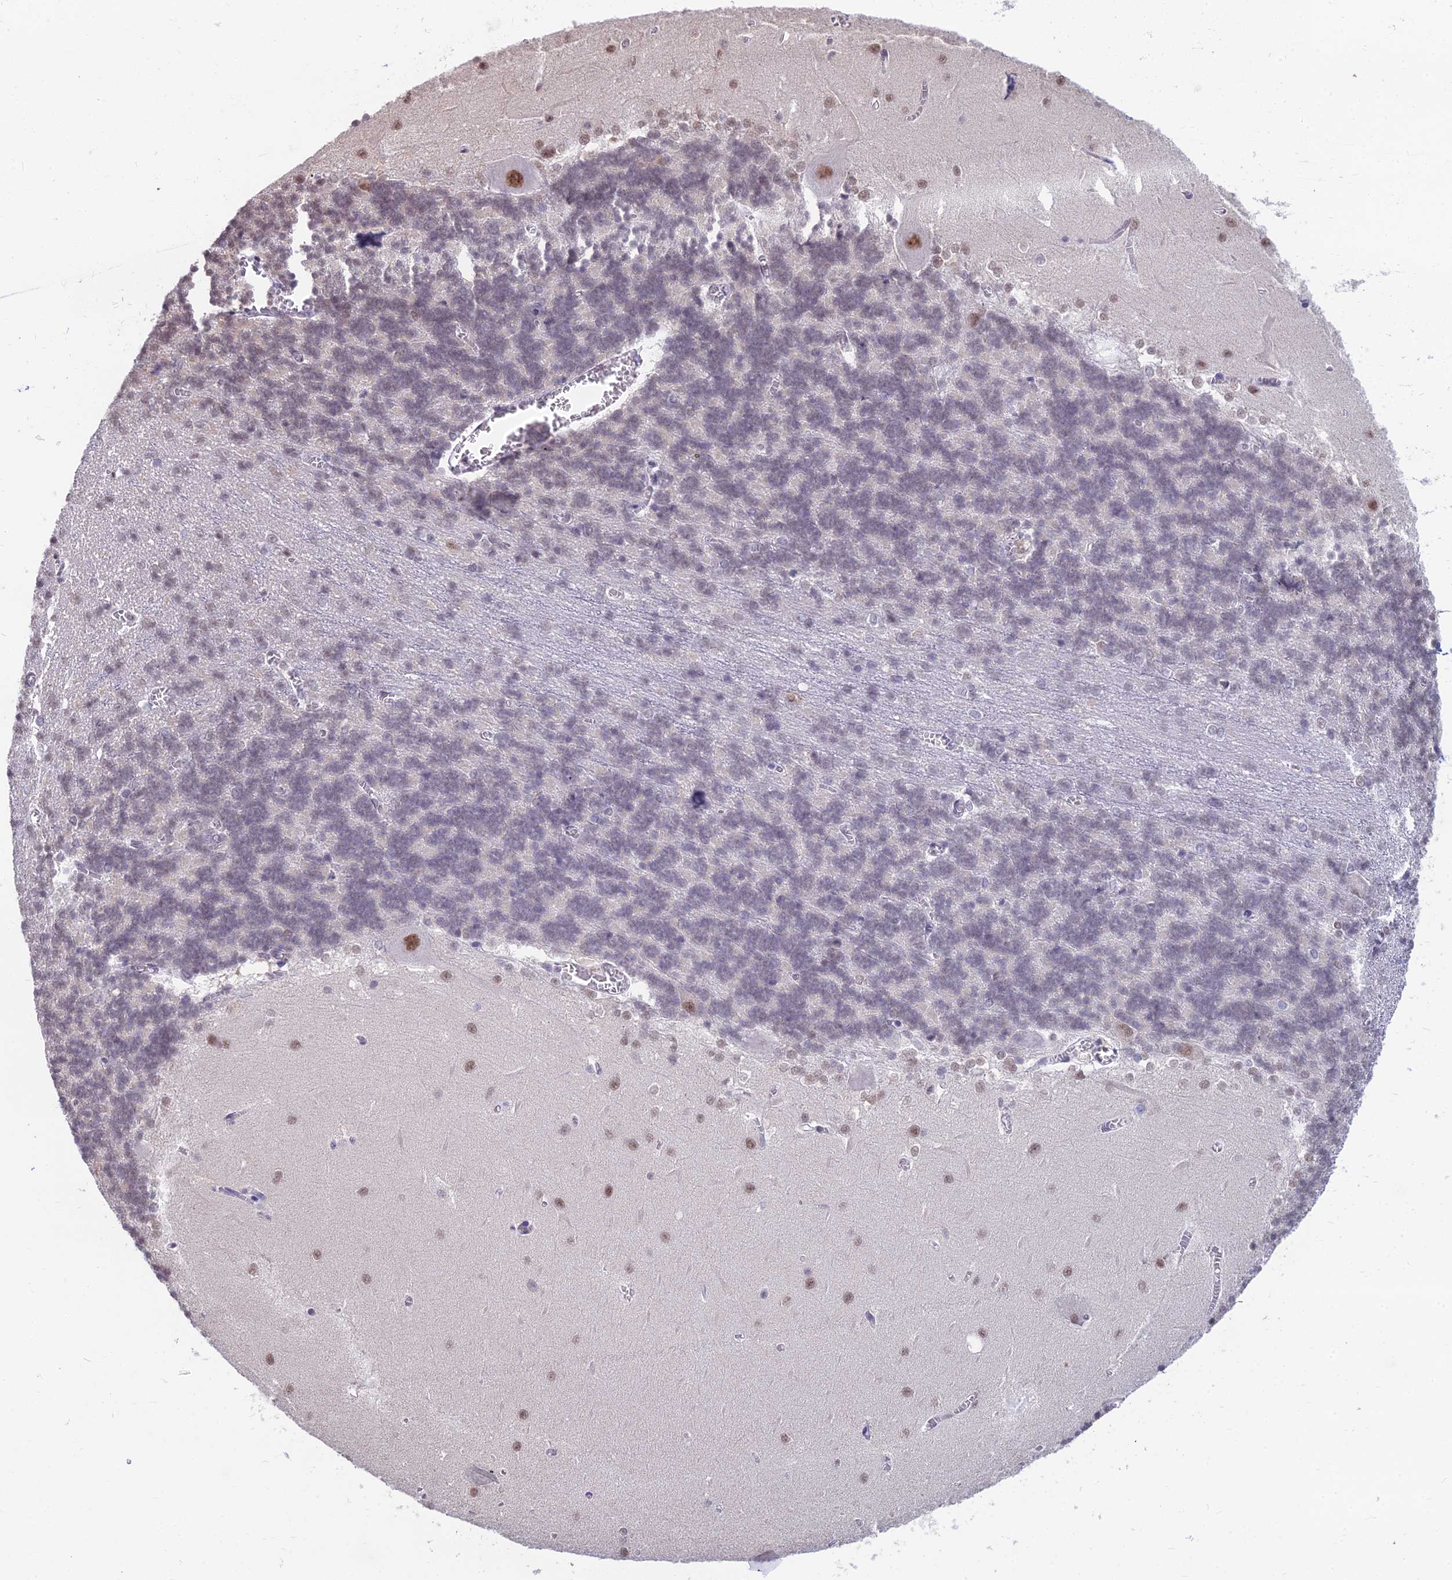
{"staining": {"intensity": "negative", "quantity": "none", "location": "none"}, "tissue": "cerebellum", "cell_type": "Cells in granular layer", "image_type": "normal", "snomed": [{"axis": "morphology", "description": "Normal tissue, NOS"}, {"axis": "topography", "description": "Cerebellum"}], "caption": "High magnification brightfield microscopy of benign cerebellum stained with DAB (brown) and counterstained with hematoxylin (blue): cells in granular layer show no significant expression.", "gene": "SRSF7", "patient": {"sex": "male", "age": 37}}